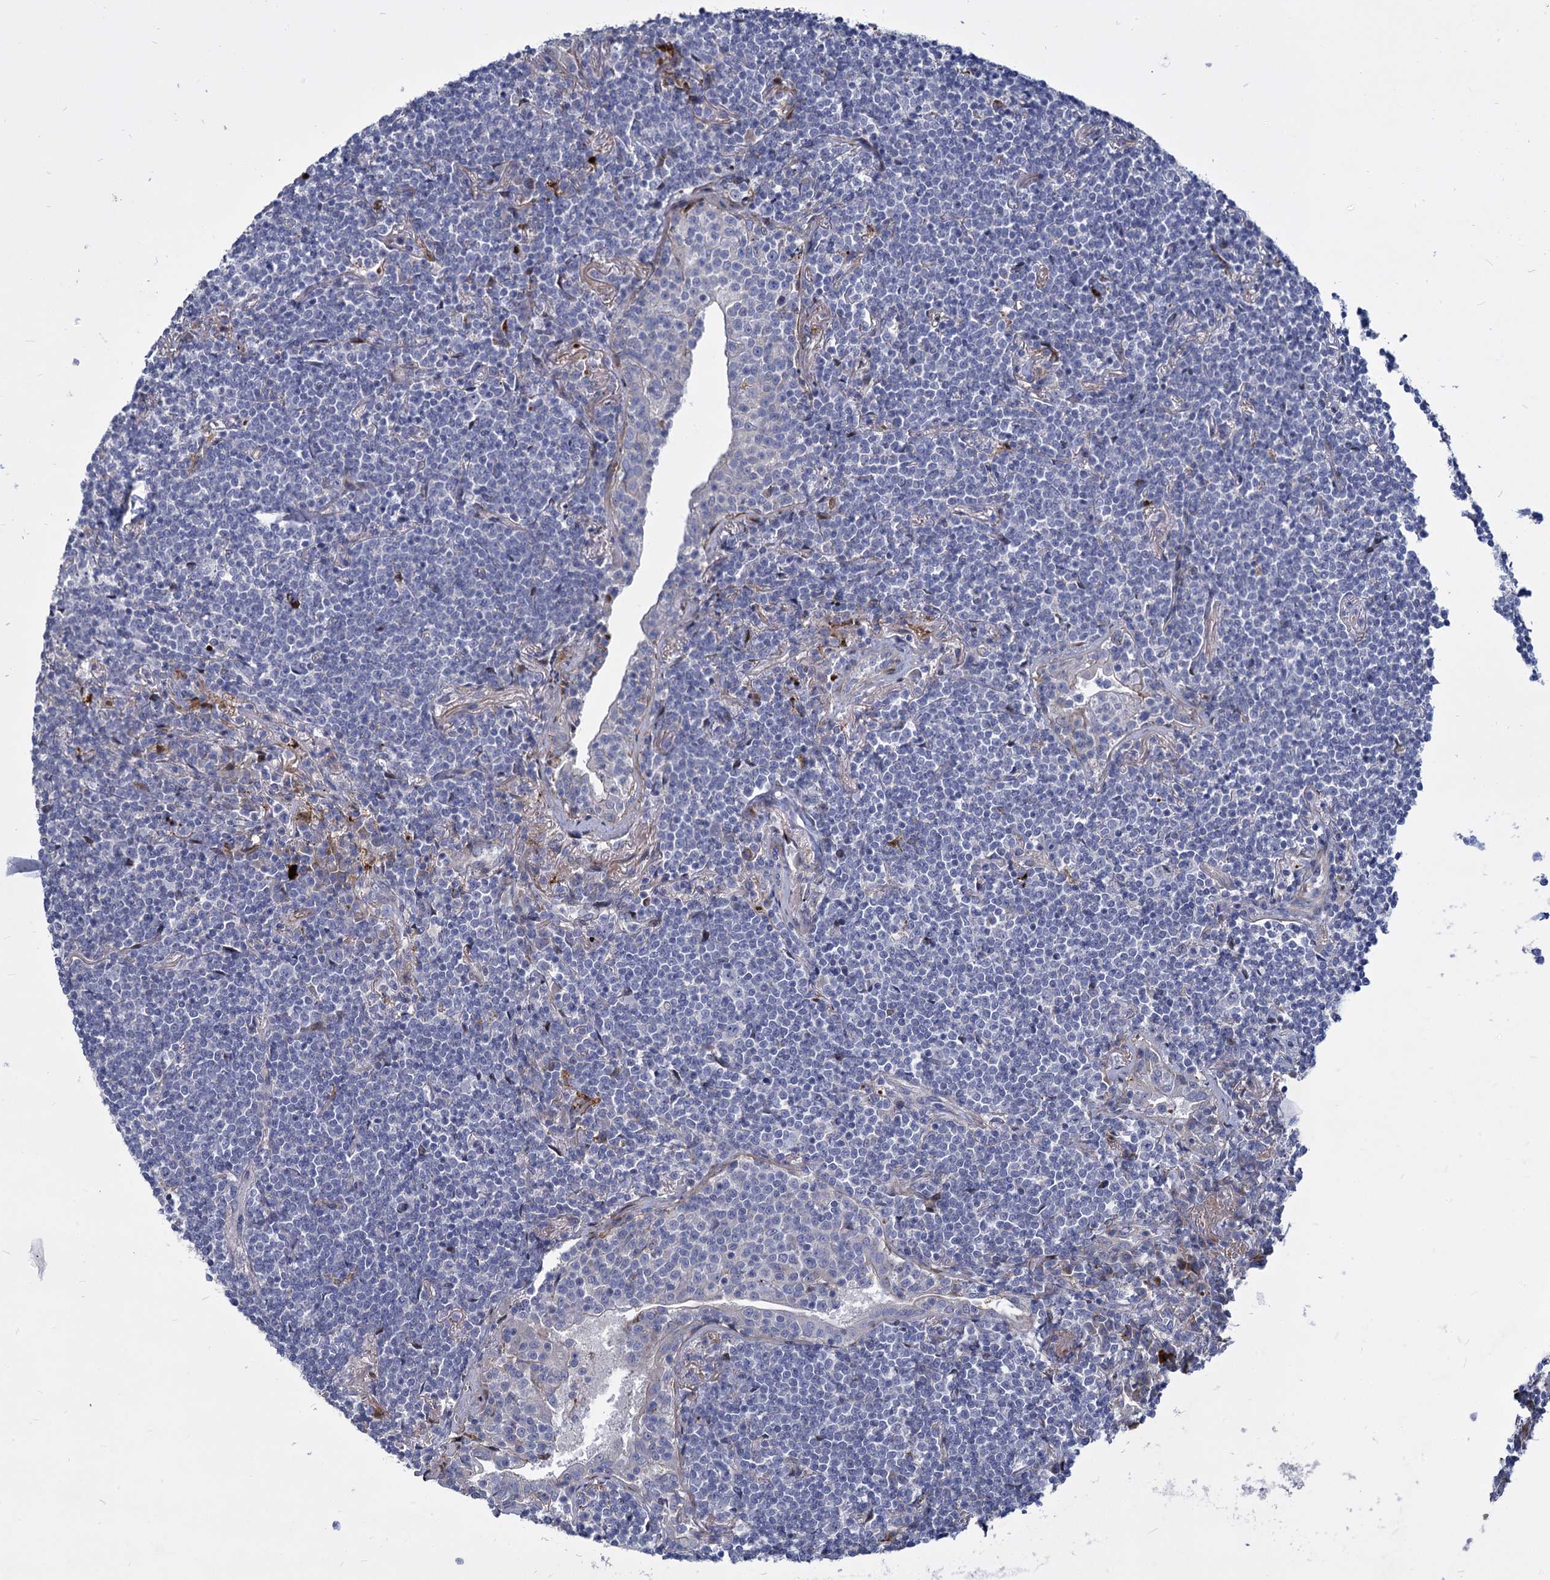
{"staining": {"intensity": "negative", "quantity": "none", "location": "none"}, "tissue": "lymphoma", "cell_type": "Tumor cells", "image_type": "cancer", "snomed": [{"axis": "morphology", "description": "Malignant lymphoma, non-Hodgkin's type, Low grade"}, {"axis": "topography", "description": "Lung"}], "caption": "The histopathology image reveals no significant positivity in tumor cells of lymphoma. (Stains: DAB (3,3'-diaminobenzidine) immunohistochemistry with hematoxylin counter stain, Microscopy: brightfield microscopy at high magnification).", "gene": "TRIM77", "patient": {"sex": "female", "age": 71}}